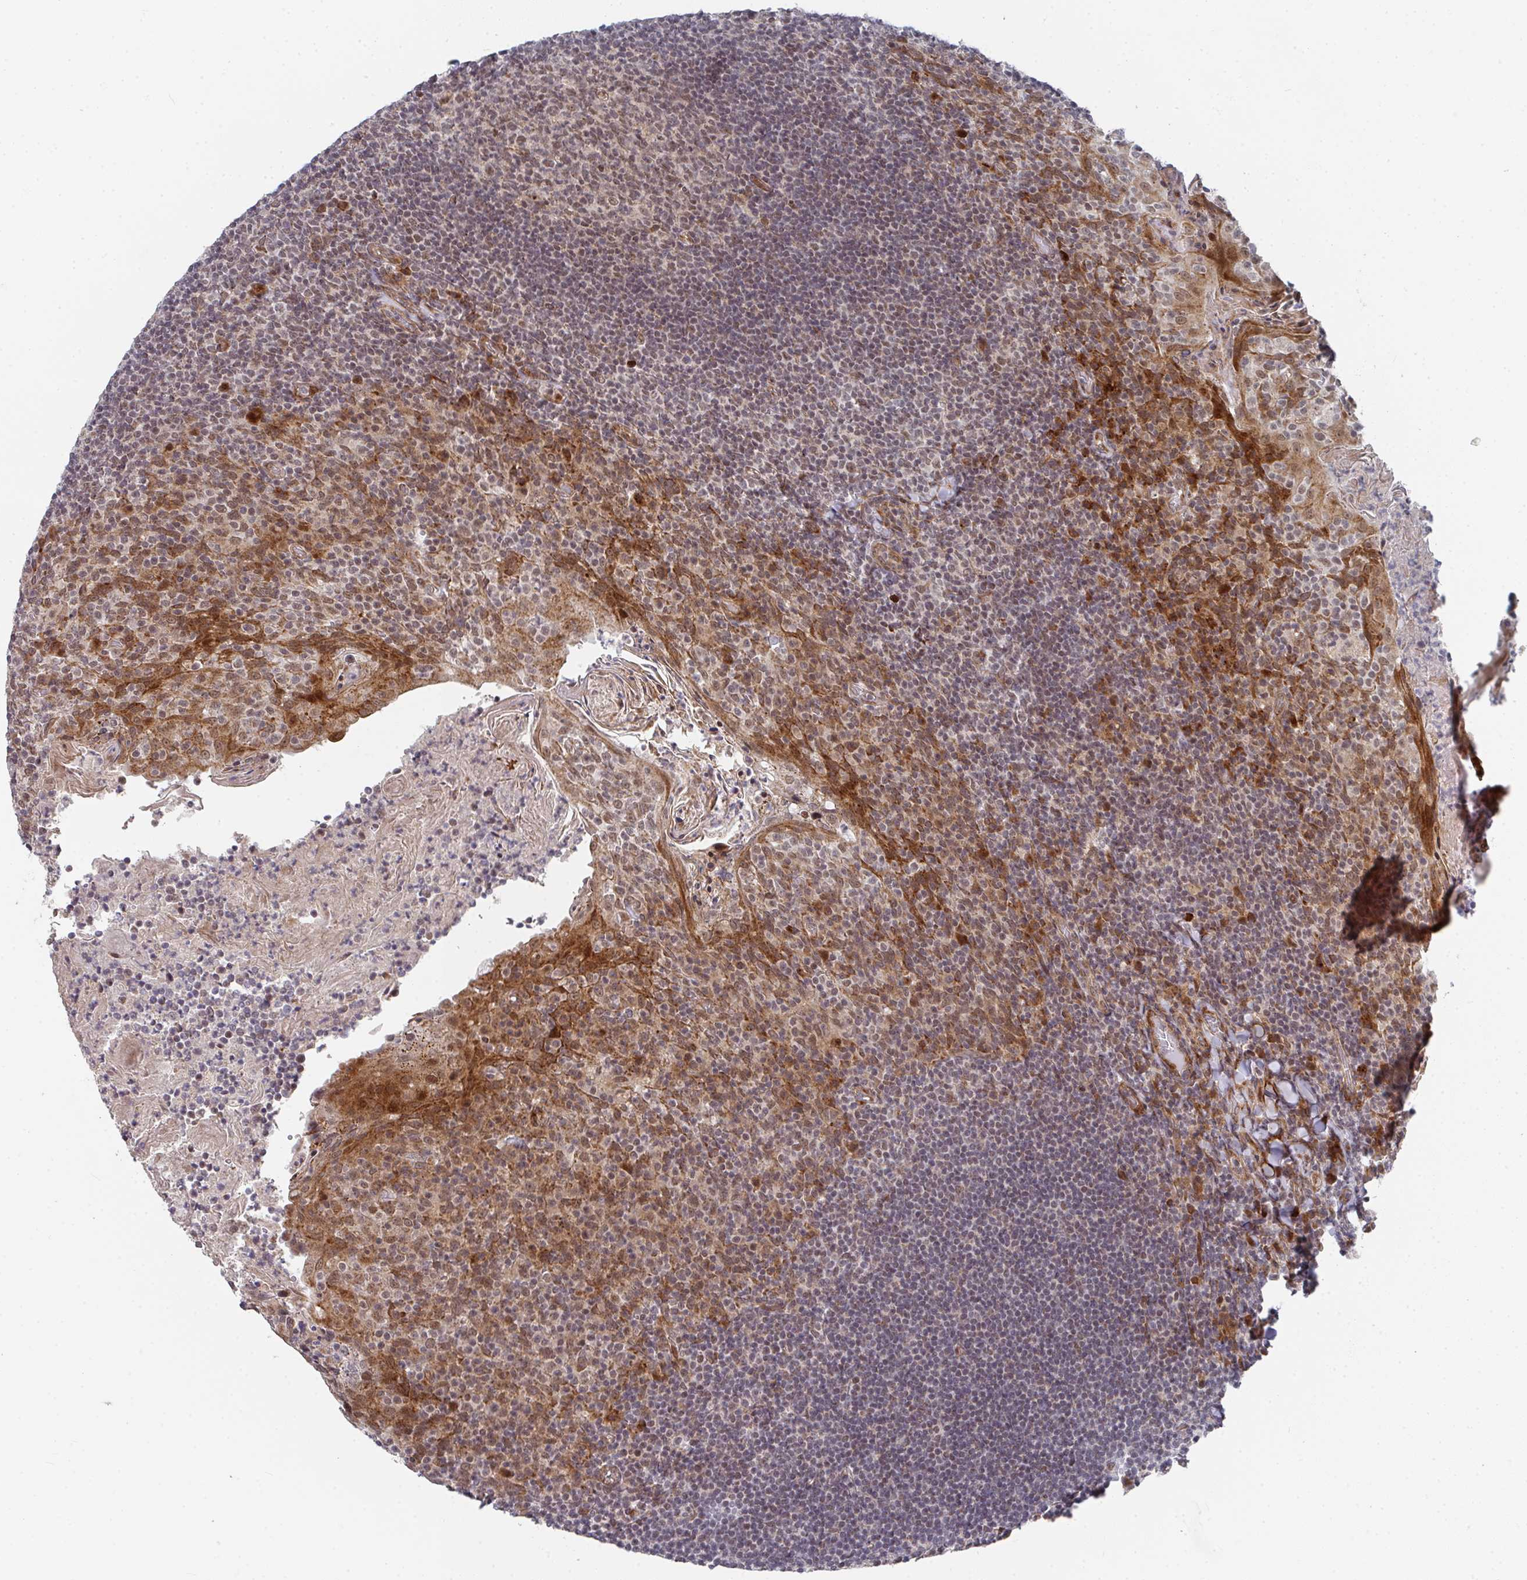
{"staining": {"intensity": "moderate", "quantity": ">75%", "location": "nuclear"}, "tissue": "tonsil", "cell_type": "Germinal center cells", "image_type": "normal", "snomed": [{"axis": "morphology", "description": "Normal tissue, NOS"}, {"axis": "topography", "description": "Tonsil"}], "caption": "A histopathology image of human tonsil stained for a protein exhibits moderate nuclear brown staining in germinal center cells. (DAB IHC with brightfield microscopy, high magnification).", "gene": "RBBP5", "patient": {"sex": "female", "age": 10}}